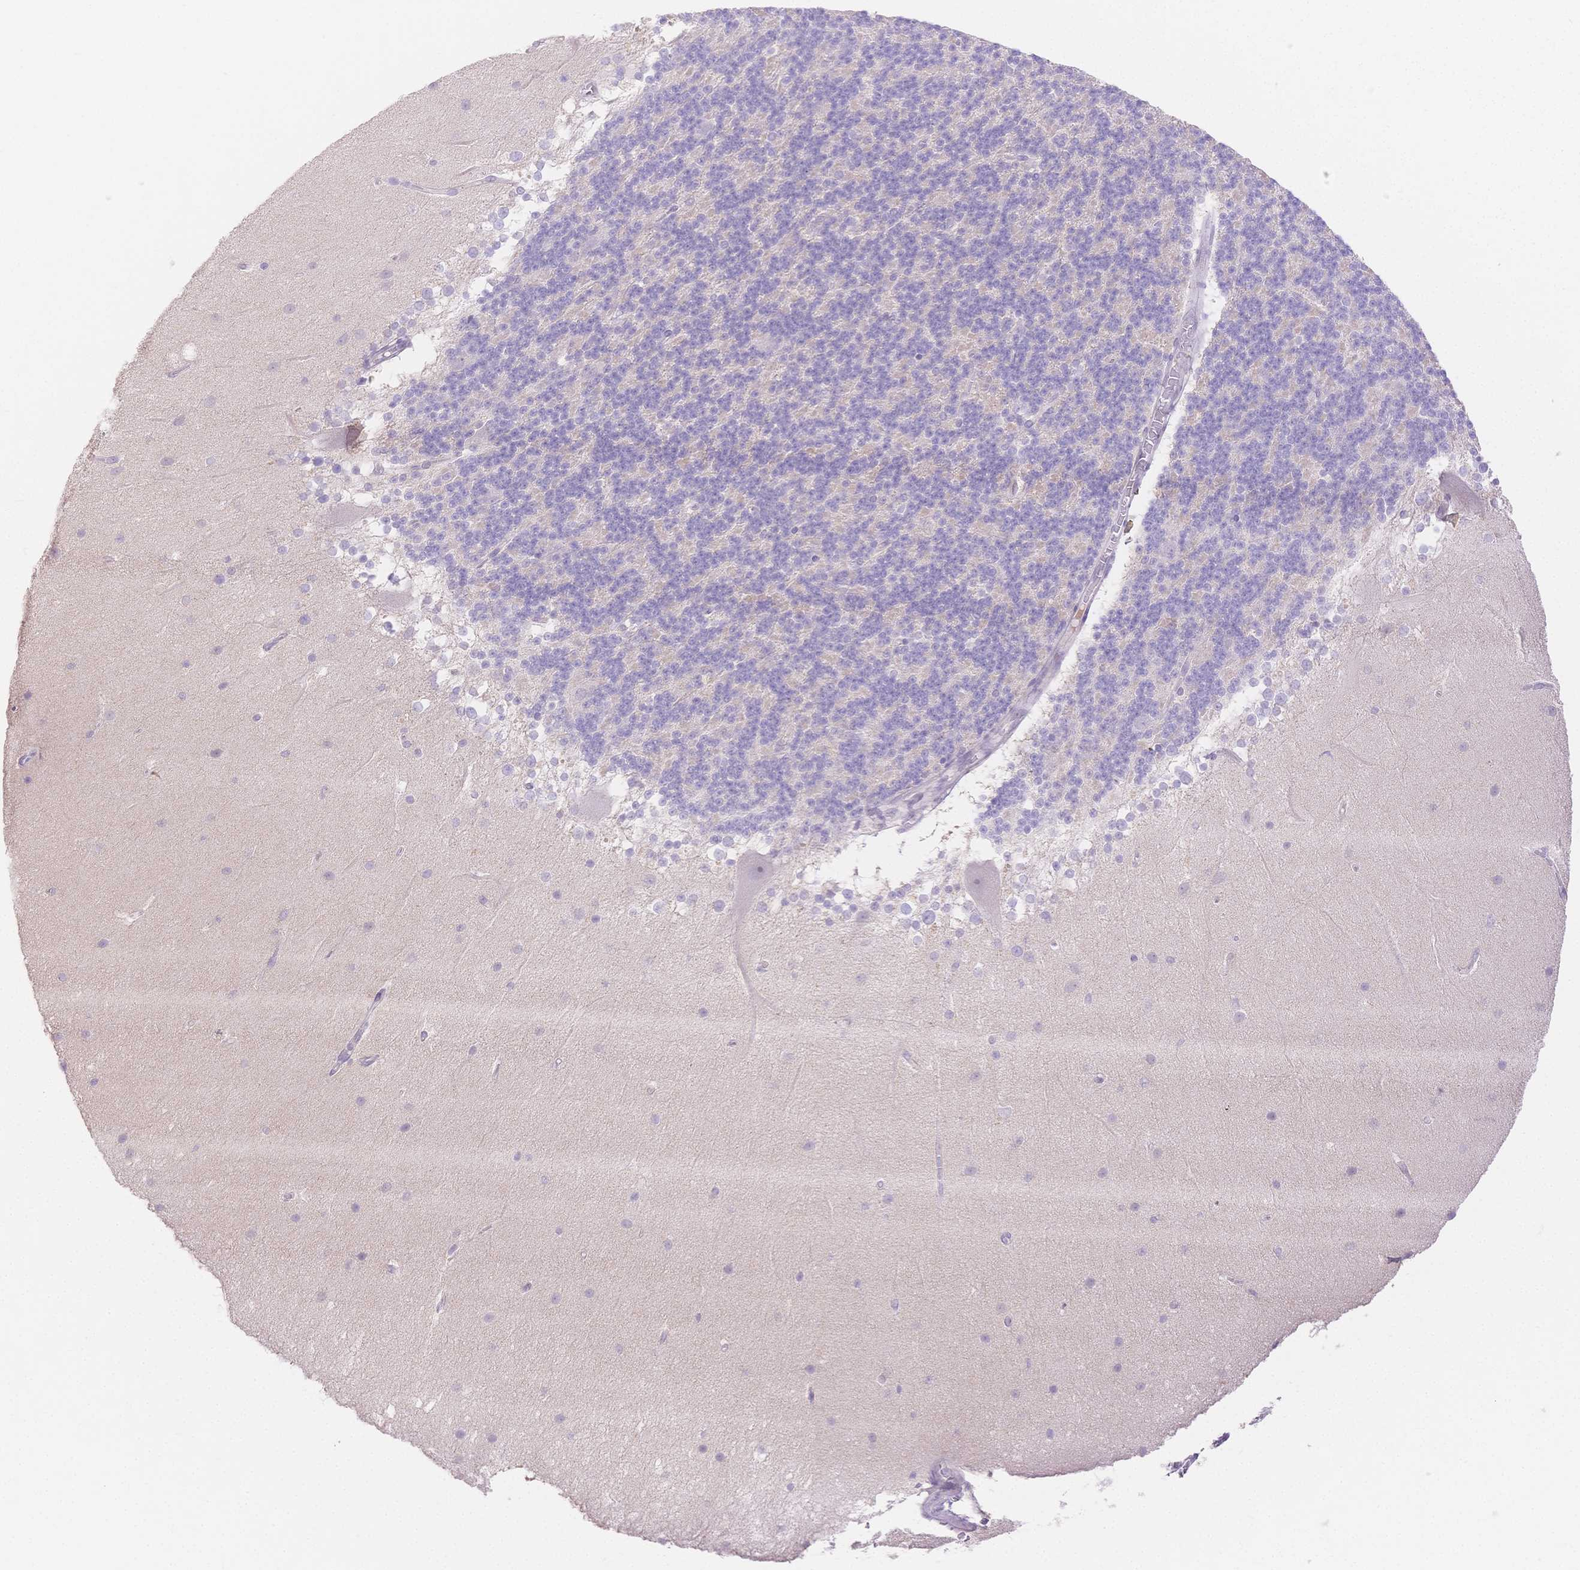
{"staining": {"intensity": "negative", "quantity": "none", "location": "none"}, "tissue": "cerebellum", "cell_type": "Cells in granular layer", "image_type": "normal", "snomed": [{"axis": "morphology", "description": "Normal tissue, NOS"}, {"axis": "topography", "description": "Cerebellum"}], "caption": "Immunohistochemistry histopathology image of unremarkable cerebellum: human cerebellum stained with DAB (3,3'-diaminobenzidine) shows no significant protein staining in cells in granular layer.", "gene": "WDR54", "patient": {"sex": "female", "age": 19}}